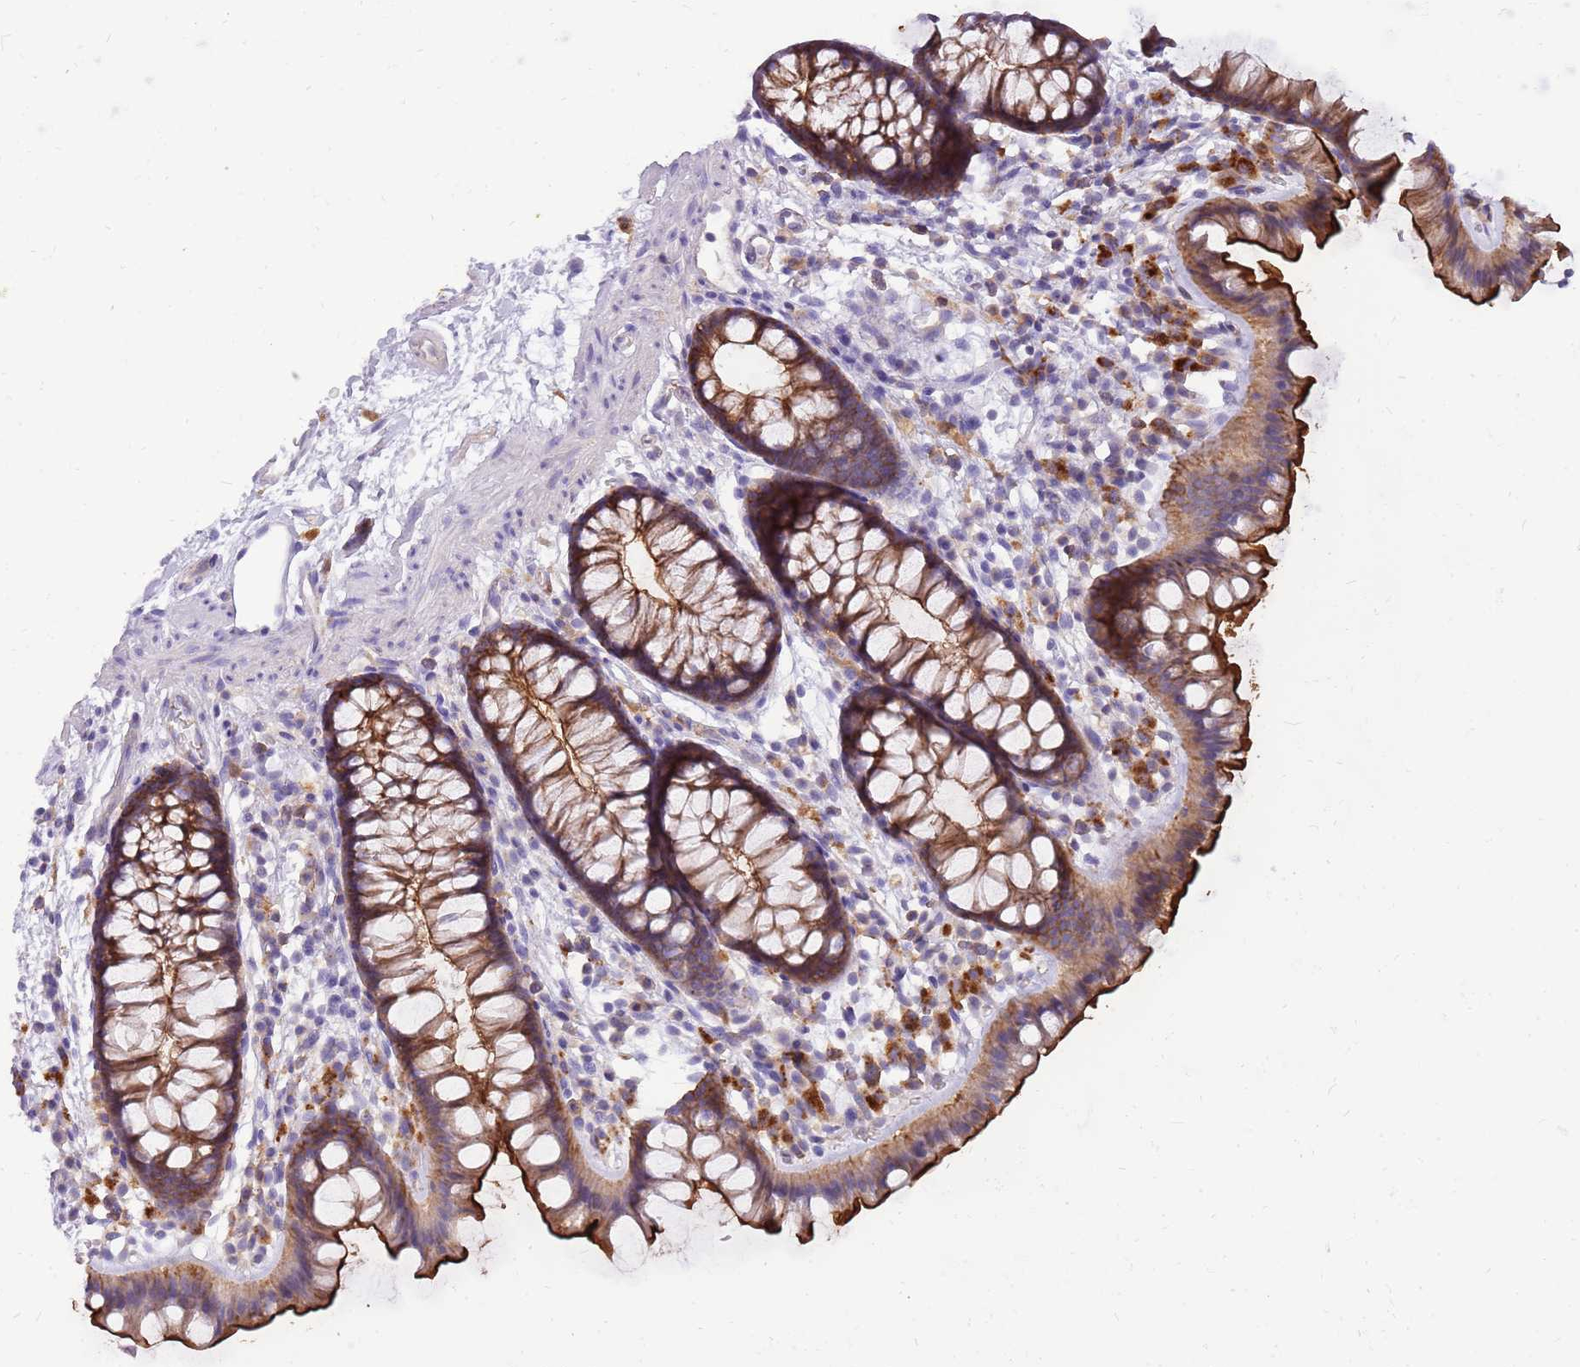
{"staining": {"intensity": "negative", "quantity": "none", "location": "none"}, "tissue": "colon", "cell_type": "Endothelial cells", "image_type": "normal", "snomed": [{"axis": "morphology", "description": "Normal tissue, NOS"}, {"axis": "topography", "description": "Colon"}], "caption": "Colon was stained to show a protein in brown. There is no significant positivity in endothelial cells. (DAB (3,3'-diaminobenzidine) immunohistochemistry (IHC), high magnification).", "gene": "WDR90", "patient": {"sex": "female", "age": 62}}